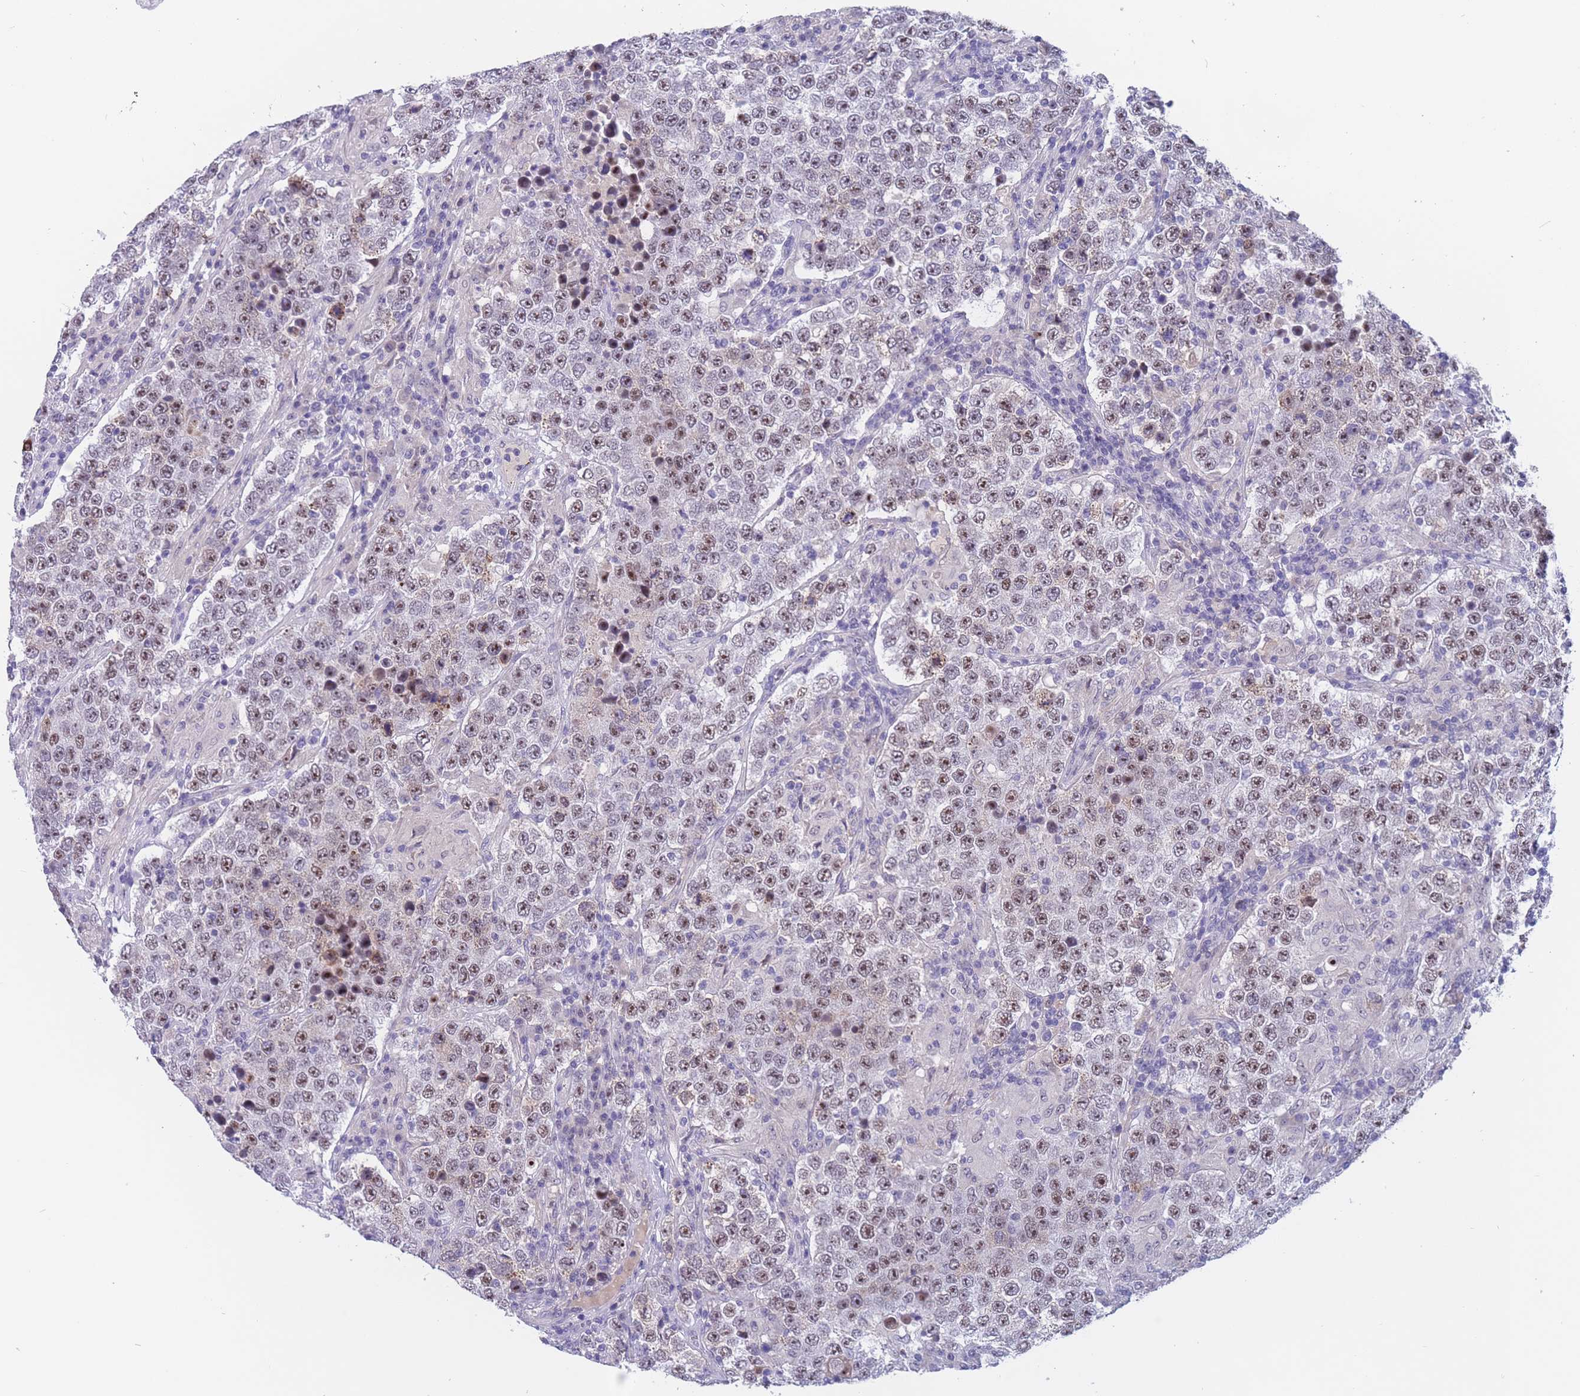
{"staining": {"intensity": "moderate", "quantity": ">75%", "location": "nuclear"}, "tissue": "testis cancer", "cell_type": "Tumor cells", "image_type": "cancer", "snomed": [{"axis": "morphology", "description": "Normal tissue, NOS"}, {"axis": "morphology", "description": "Urothelial carcinoma, High grade"}, {"axis": "morphology", "description": "Seminoma, NOS"}, {"axis": "morphology", "description": "Carcinoma, Embryonal, NOS"}, {"axis": "topography", "description": "Urinary bladder"}, {"axis": "topography", "description": "Testis"}], "caption": "High-magnification brightfield microscopy of testis embryonal carcinoma stained with DAB (3,3'-diaminobenzidine) (brown) and counterstained with hematoxylin (blue). tumor cells exhibit moderate nuclear positivity is appreciated in about>75% of cells.", "gene": "BOP1", "patient": {"sex": "male", "age": 41}}